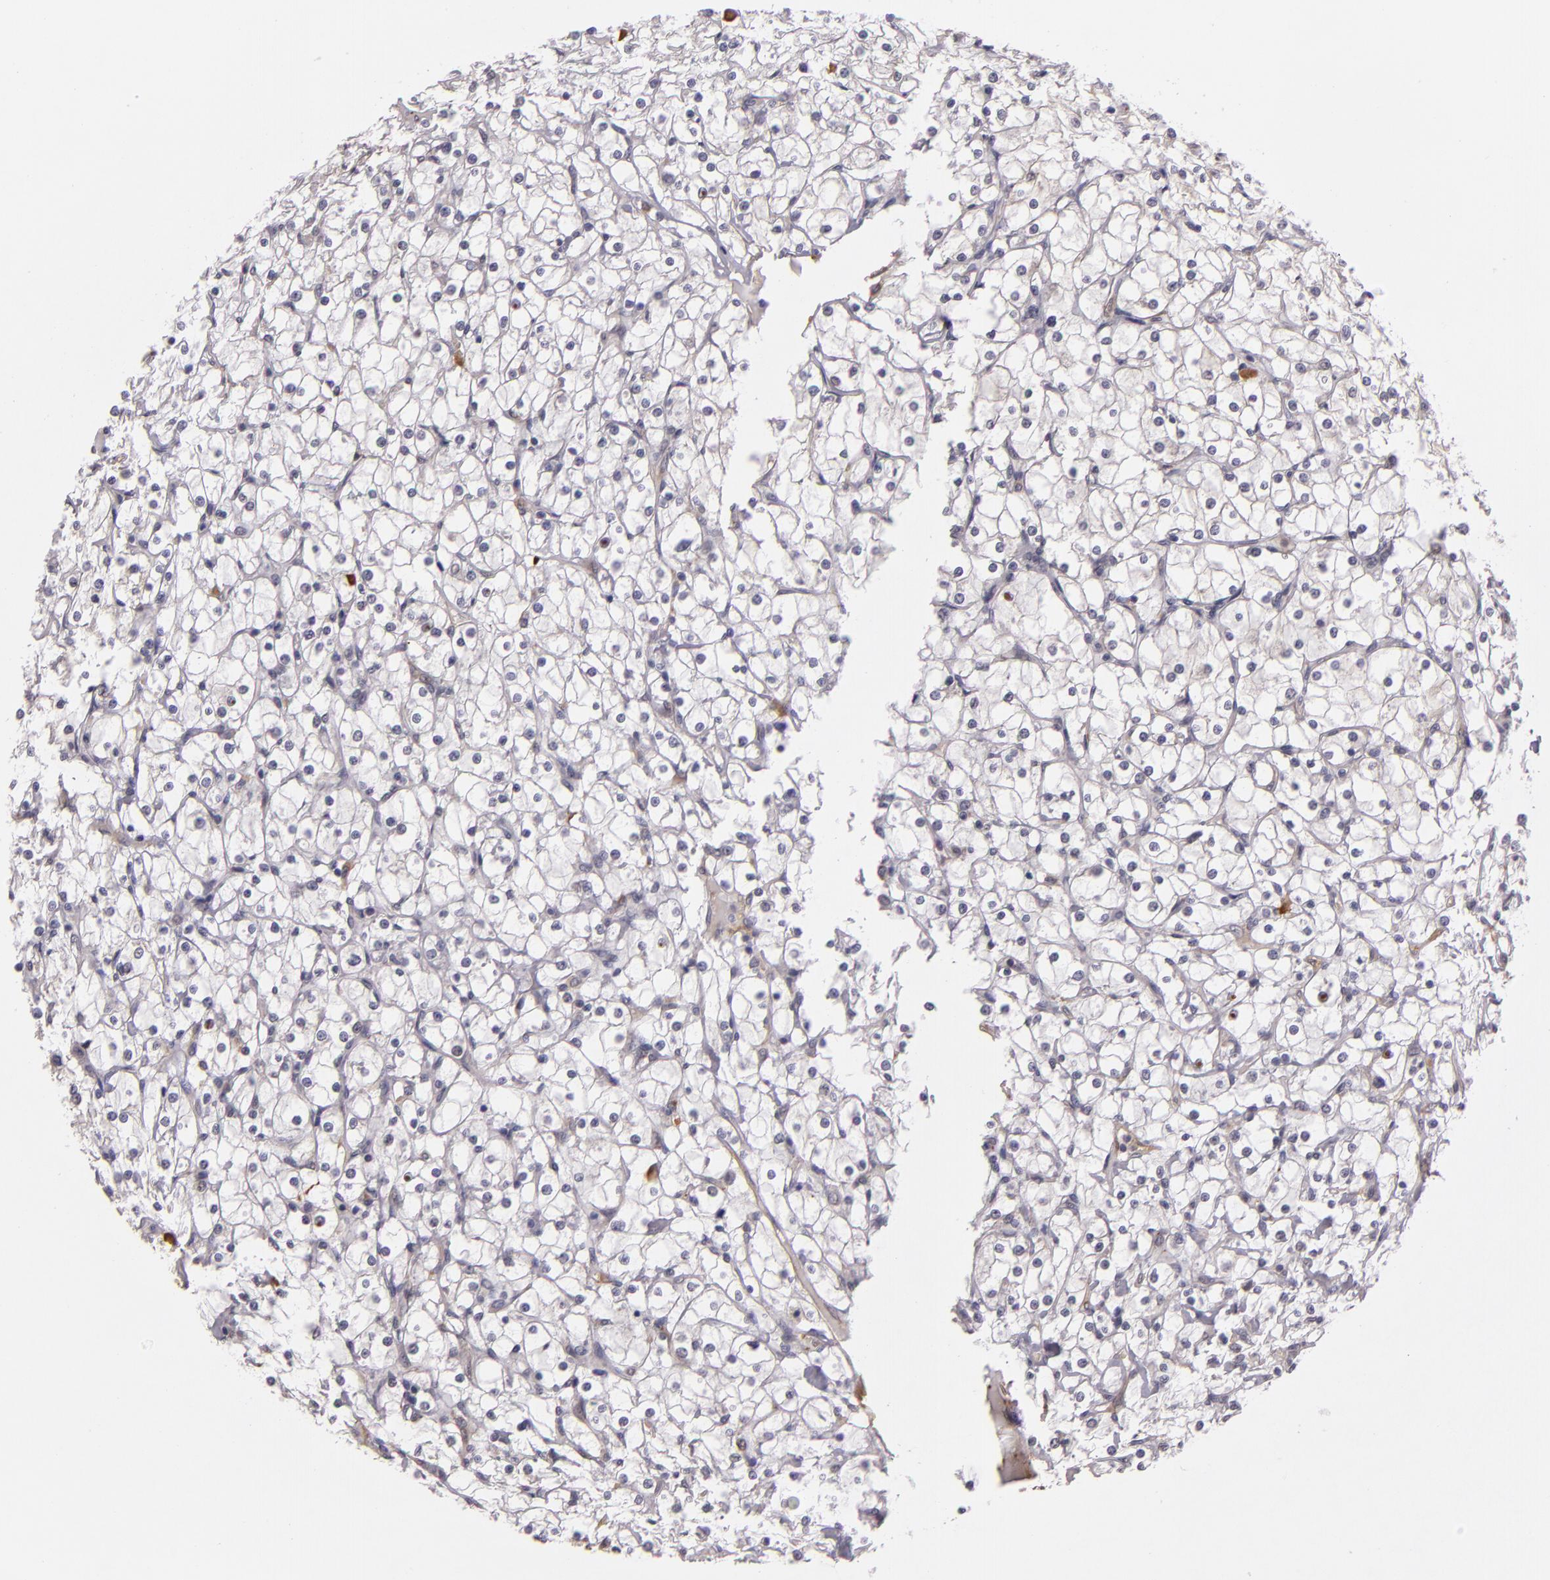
{"staining": {"intensity": "negative", "quantity": "none", "location": "none"}, "tissue": "renal cancer", "cell_type": "Tumor cells", "image_type": "cancer", "snomed": [{"axis": "morphology", "description": "Adenocarcinoma, NOS"}, {"axis": "topography", "description": "Kidney"}], "caption": "There is no significant expression in tumor cells of renal cancer (adenocarcinoma).", "gene": "SYTL4", "patient": {"sex": "female", "age": 73}}